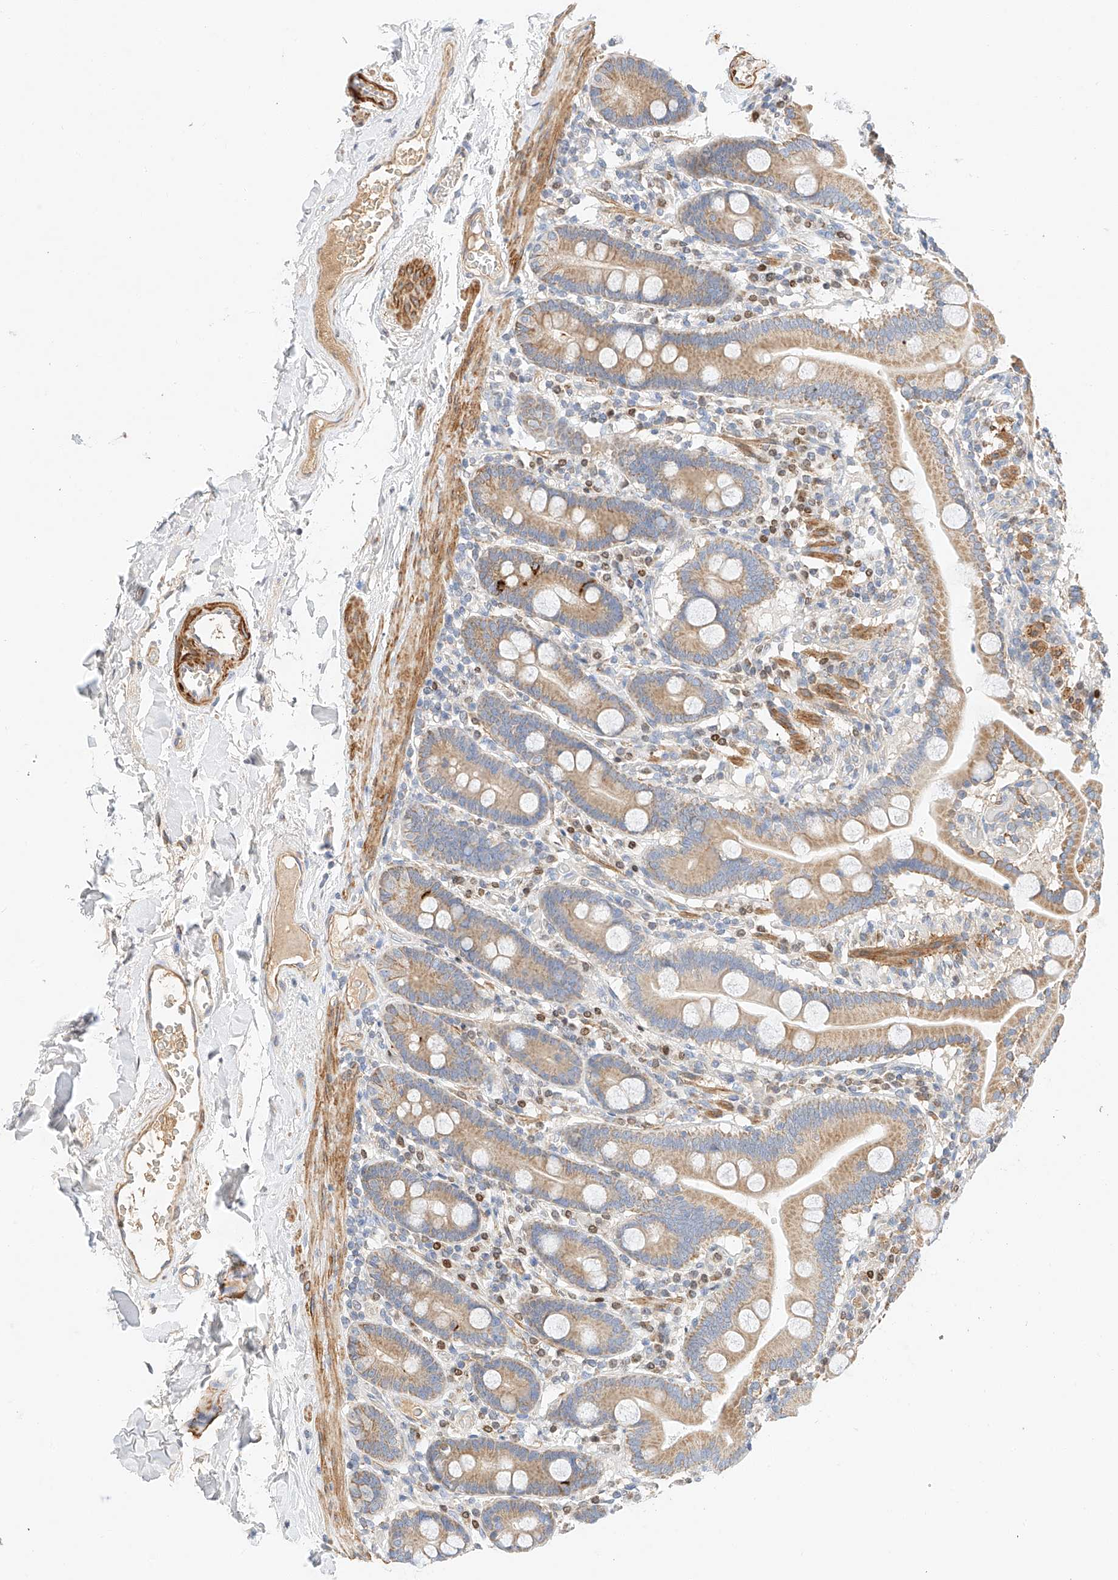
{"staining": {"intensity": "moderate", "quantity": "25%-75%", "location": "cytoplasmic/membranous"}, "tissue": "duodenum", "cell_type": "Glandular cells", "image_type": "normal", "snomed": [{"axis": "morphology", "description": "Normal tissue, NOS"}, {"axis": "topography", "description": "Duodenum"}], "caption": "An immunohistochemistry histopathology image of unremarkable tissue is shown. Protein staining in brown highlights moderate cytoplasmic/membranous positivity in duodenum within glandular cells. Nuclei are stained in blue.", "gene": "C6orf118", "patient": {"sex": "male", "age": 55}}